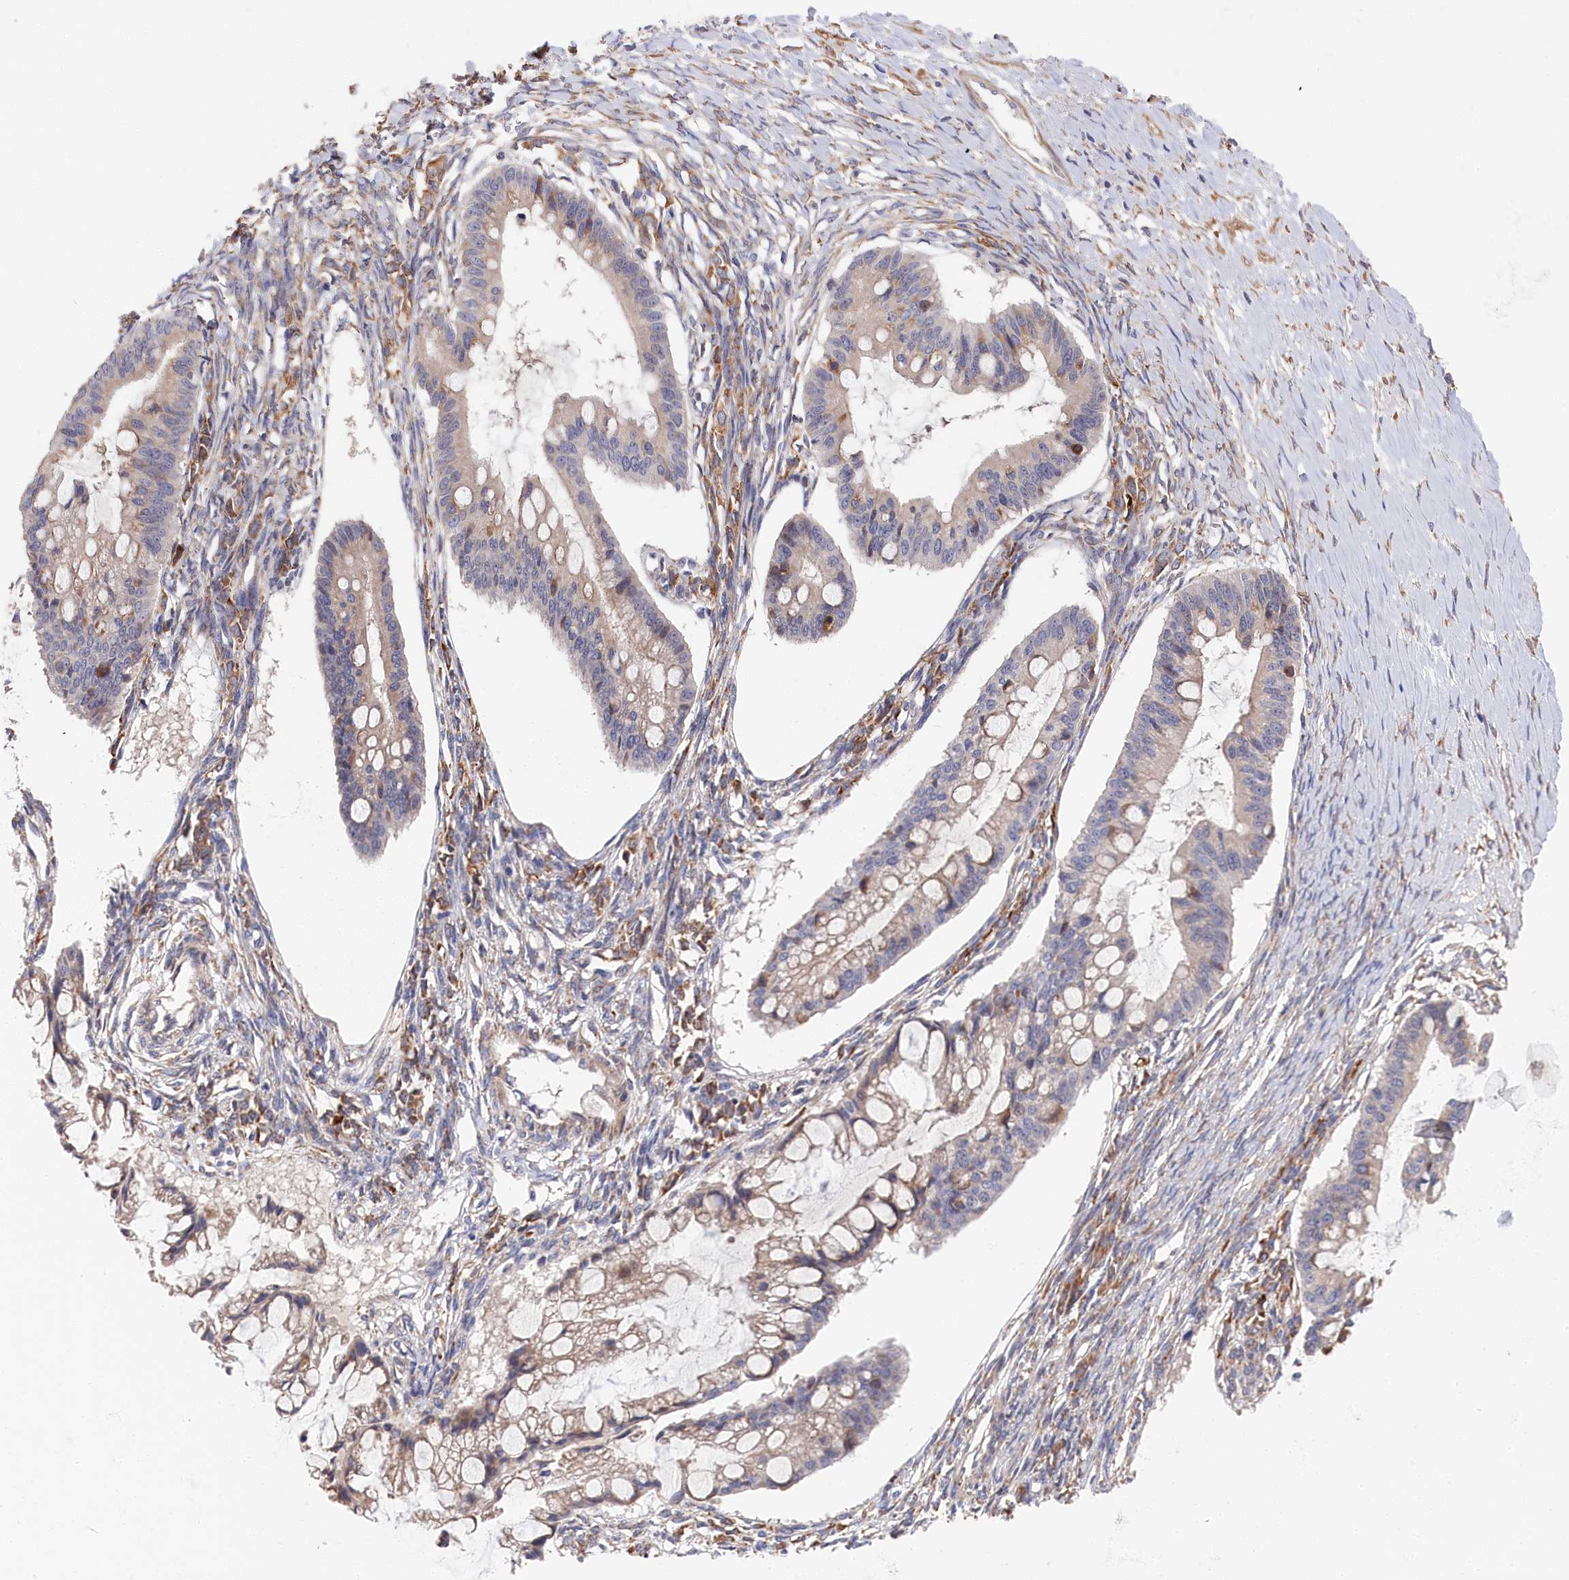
{"staining": {"intensity": "weak", "quantity": "25%-75%", "location": "cytoplasmic/membranous"}, "tissue": "ovarian cancer", "cell_type": "Tumor cells", "image_type": "cancer", "snomed": [{"axis": "morphology", "description": "Cystadenocarcinoma, mucinous, NOS"}, {"axis": "topography", "description": "Ovary"}], "caption": "Human ovarian cancer (mucinous cystadenocarcinoma) stained with a protein marker displays weak staining in tumor cells.", "gene": "CYB5D2", "patient": {"sex": "female", "age": 73}}